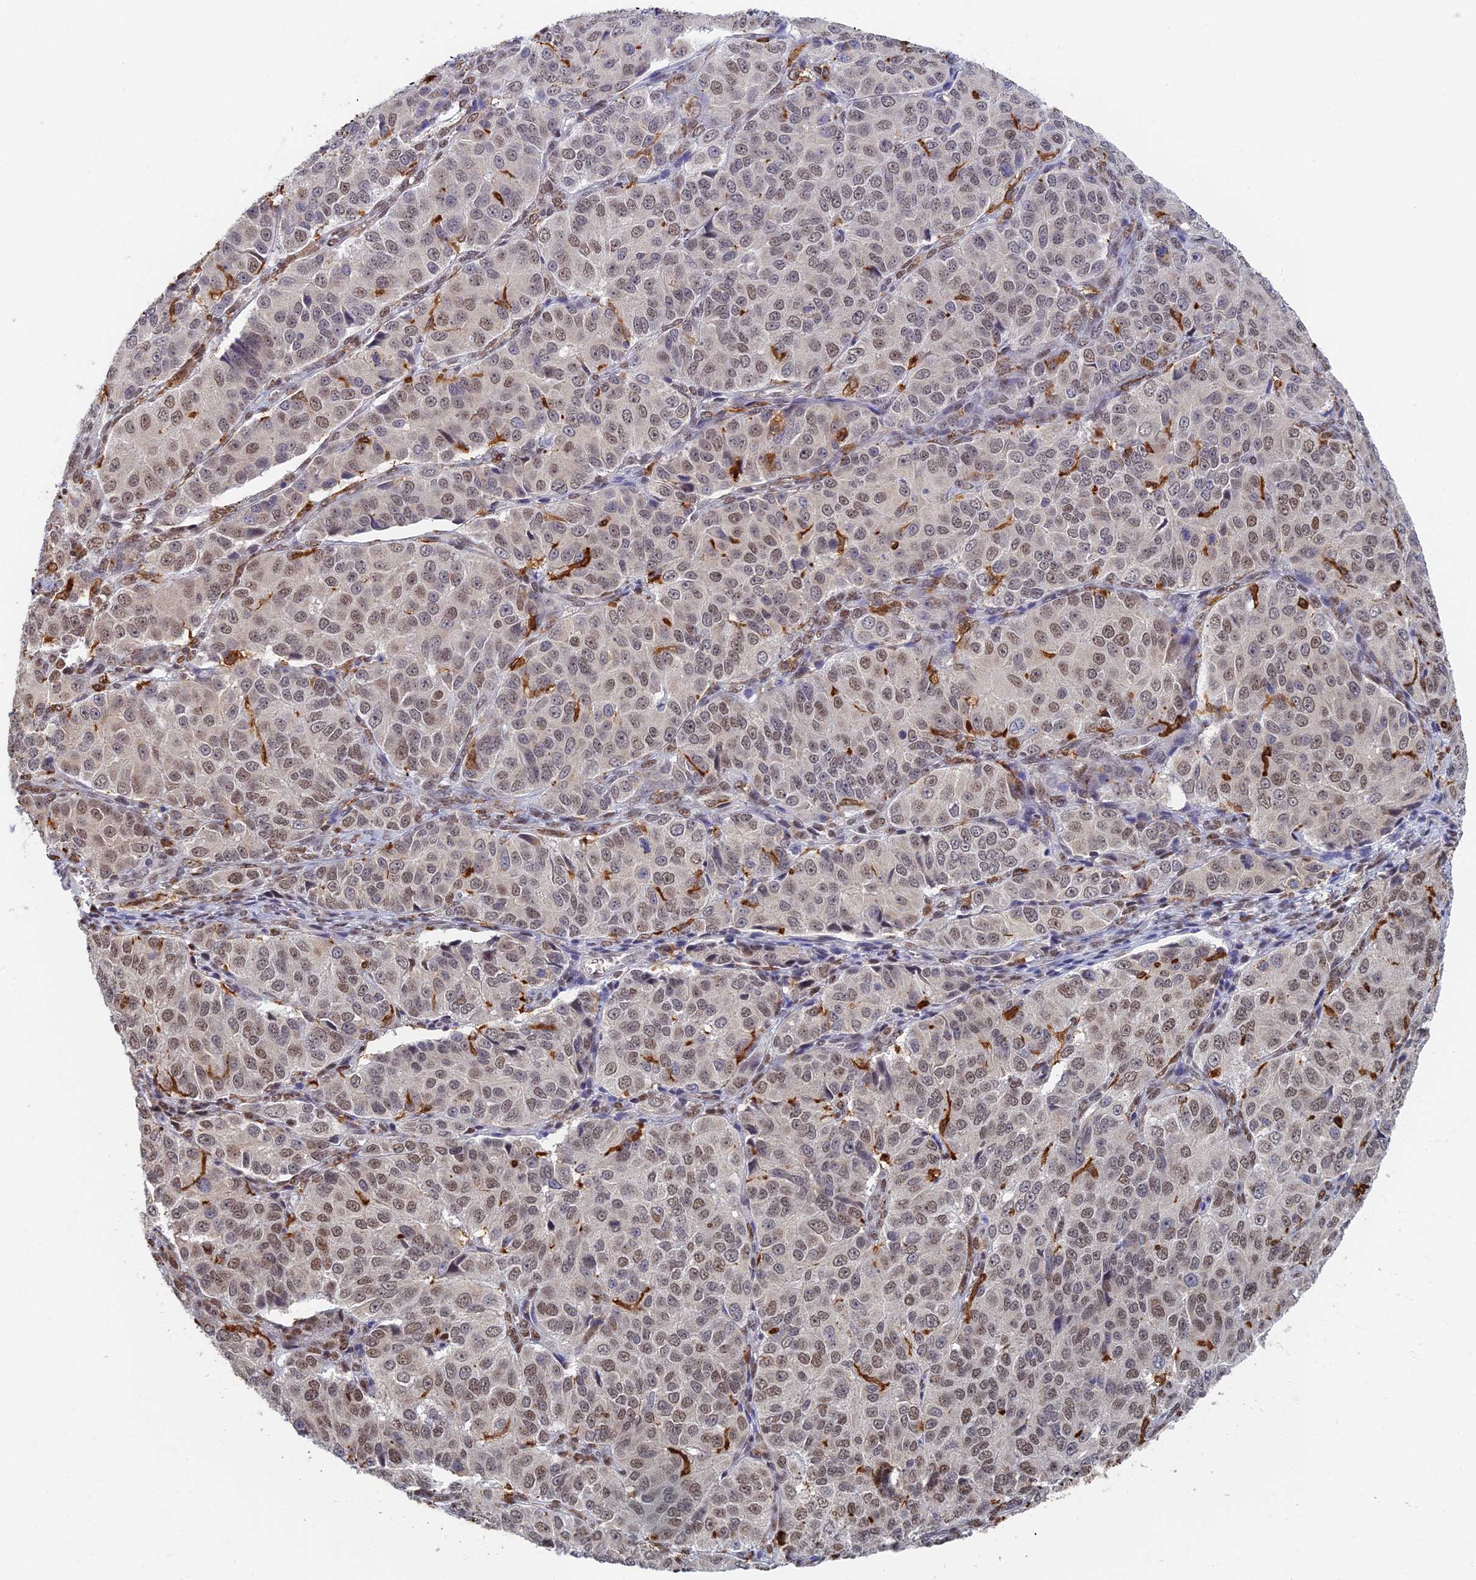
{"staining": {"intensity": "weak", "quantity": "<25%", "location": "nuclear"}, "tissue": "ovarian cancer", "cell_type": "Tumor cells", "image_type": "cancer", "snomed": [{"axis": "morphology", "description": "Carcinoma, endometroid"}, {"axis": "topography", "description": "Ovary"}], "caption": "Endometroid carcinoma (ovarian) was stained to show a protein in brown. There is no significant staining in tumor cells.", "gene": "GPATCH1", "patient": {"sex": "female", "age": 51}}